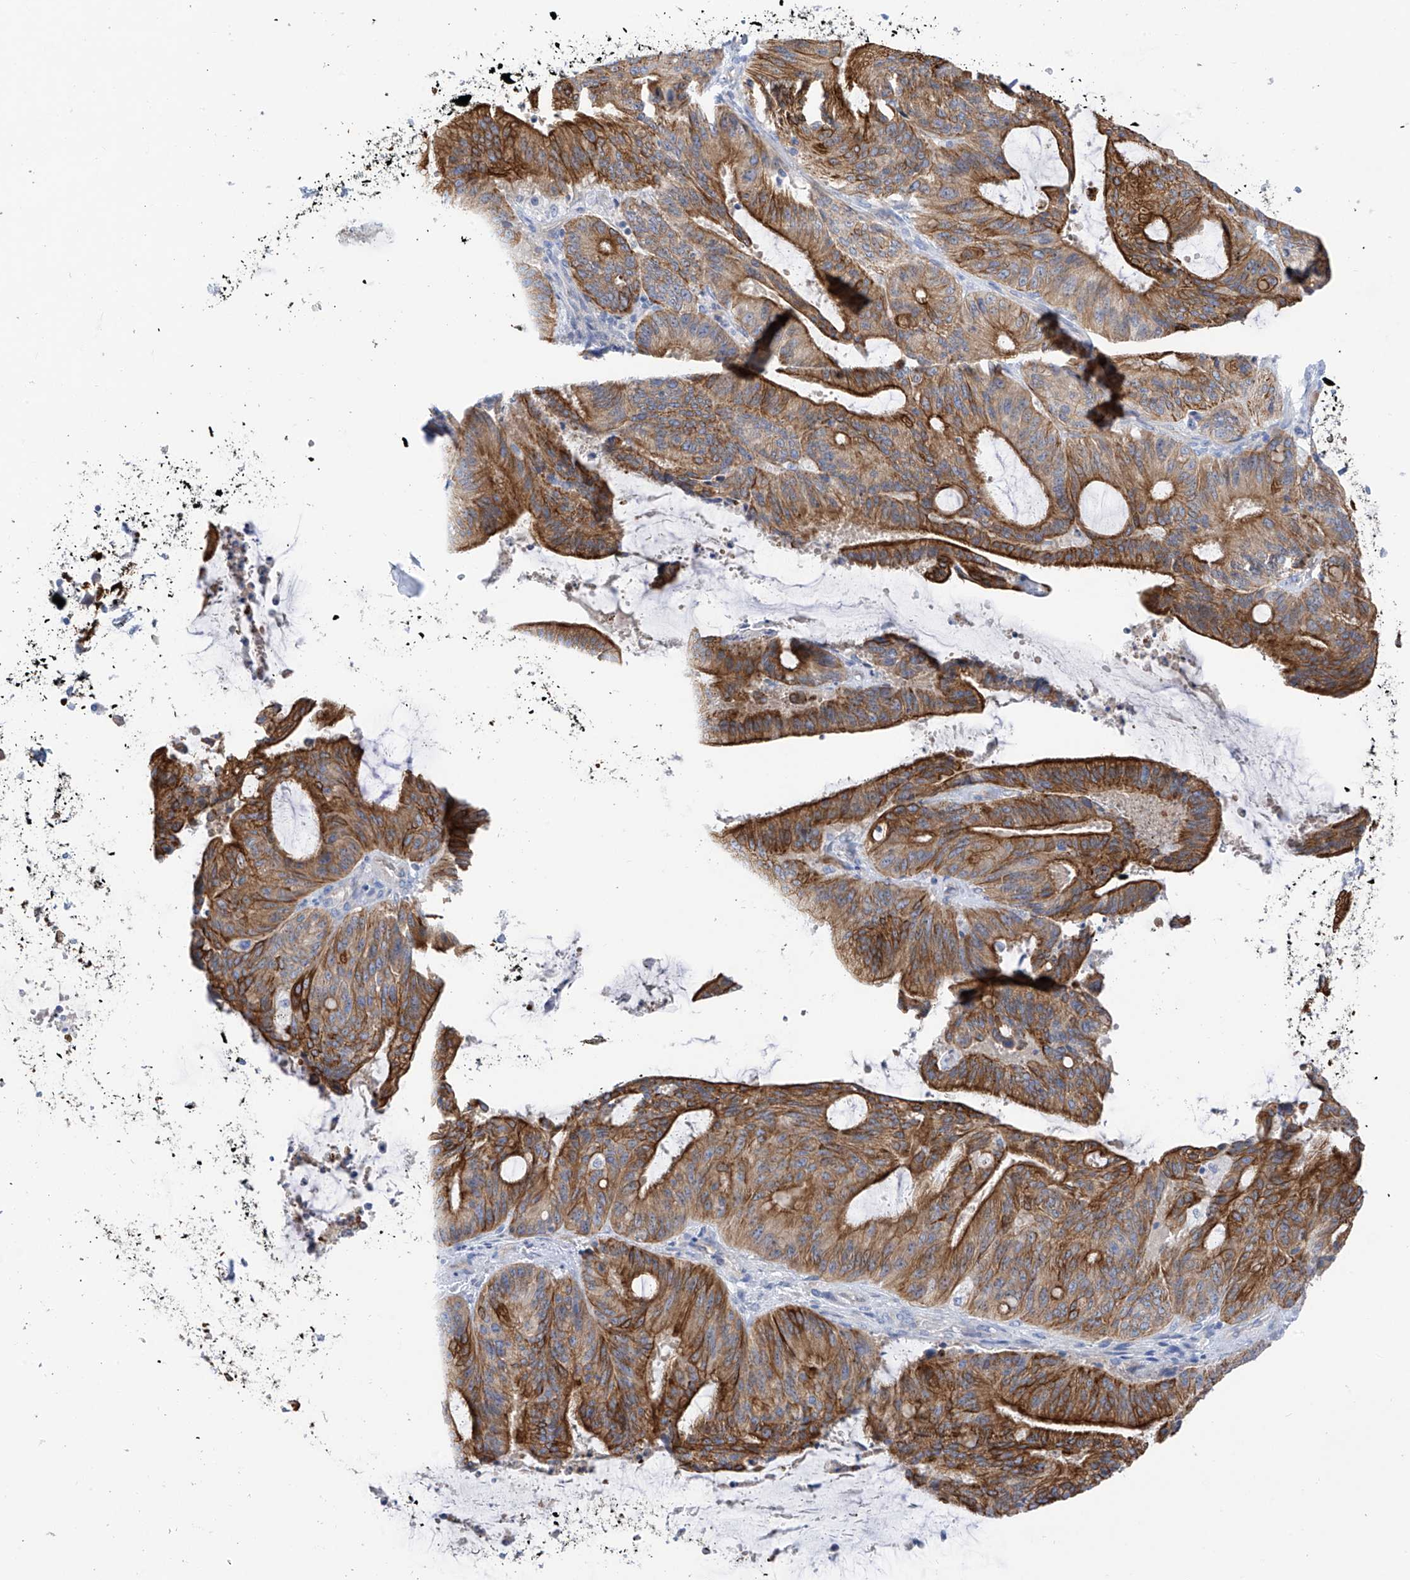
{"staining": {"intensity": "moderate", "quantity": ">75%", "location": "cytoplasmic/membranous"}, "tissue": "liver cancer", "cell_type": "Tumor cells", "image_type": "cancer", "snomed": [{"axis": "morphology", "description": "Normal tissue, NOS"}, {"axis": "morphology", "description": "Cholangiocarcinoma"}, {"axis": "topography", "description": "Liver"}, {"axis": "topography", "description": "Peripheral nerve tissue"}], "caption": "Liver cancer stained with a brown dye shows moderate cytoplasmic/membranous positive expression in approximately >75% of tumor cells.", "gene": "PIK3C2B", "patient": {"sex": "female", "age": 73}}